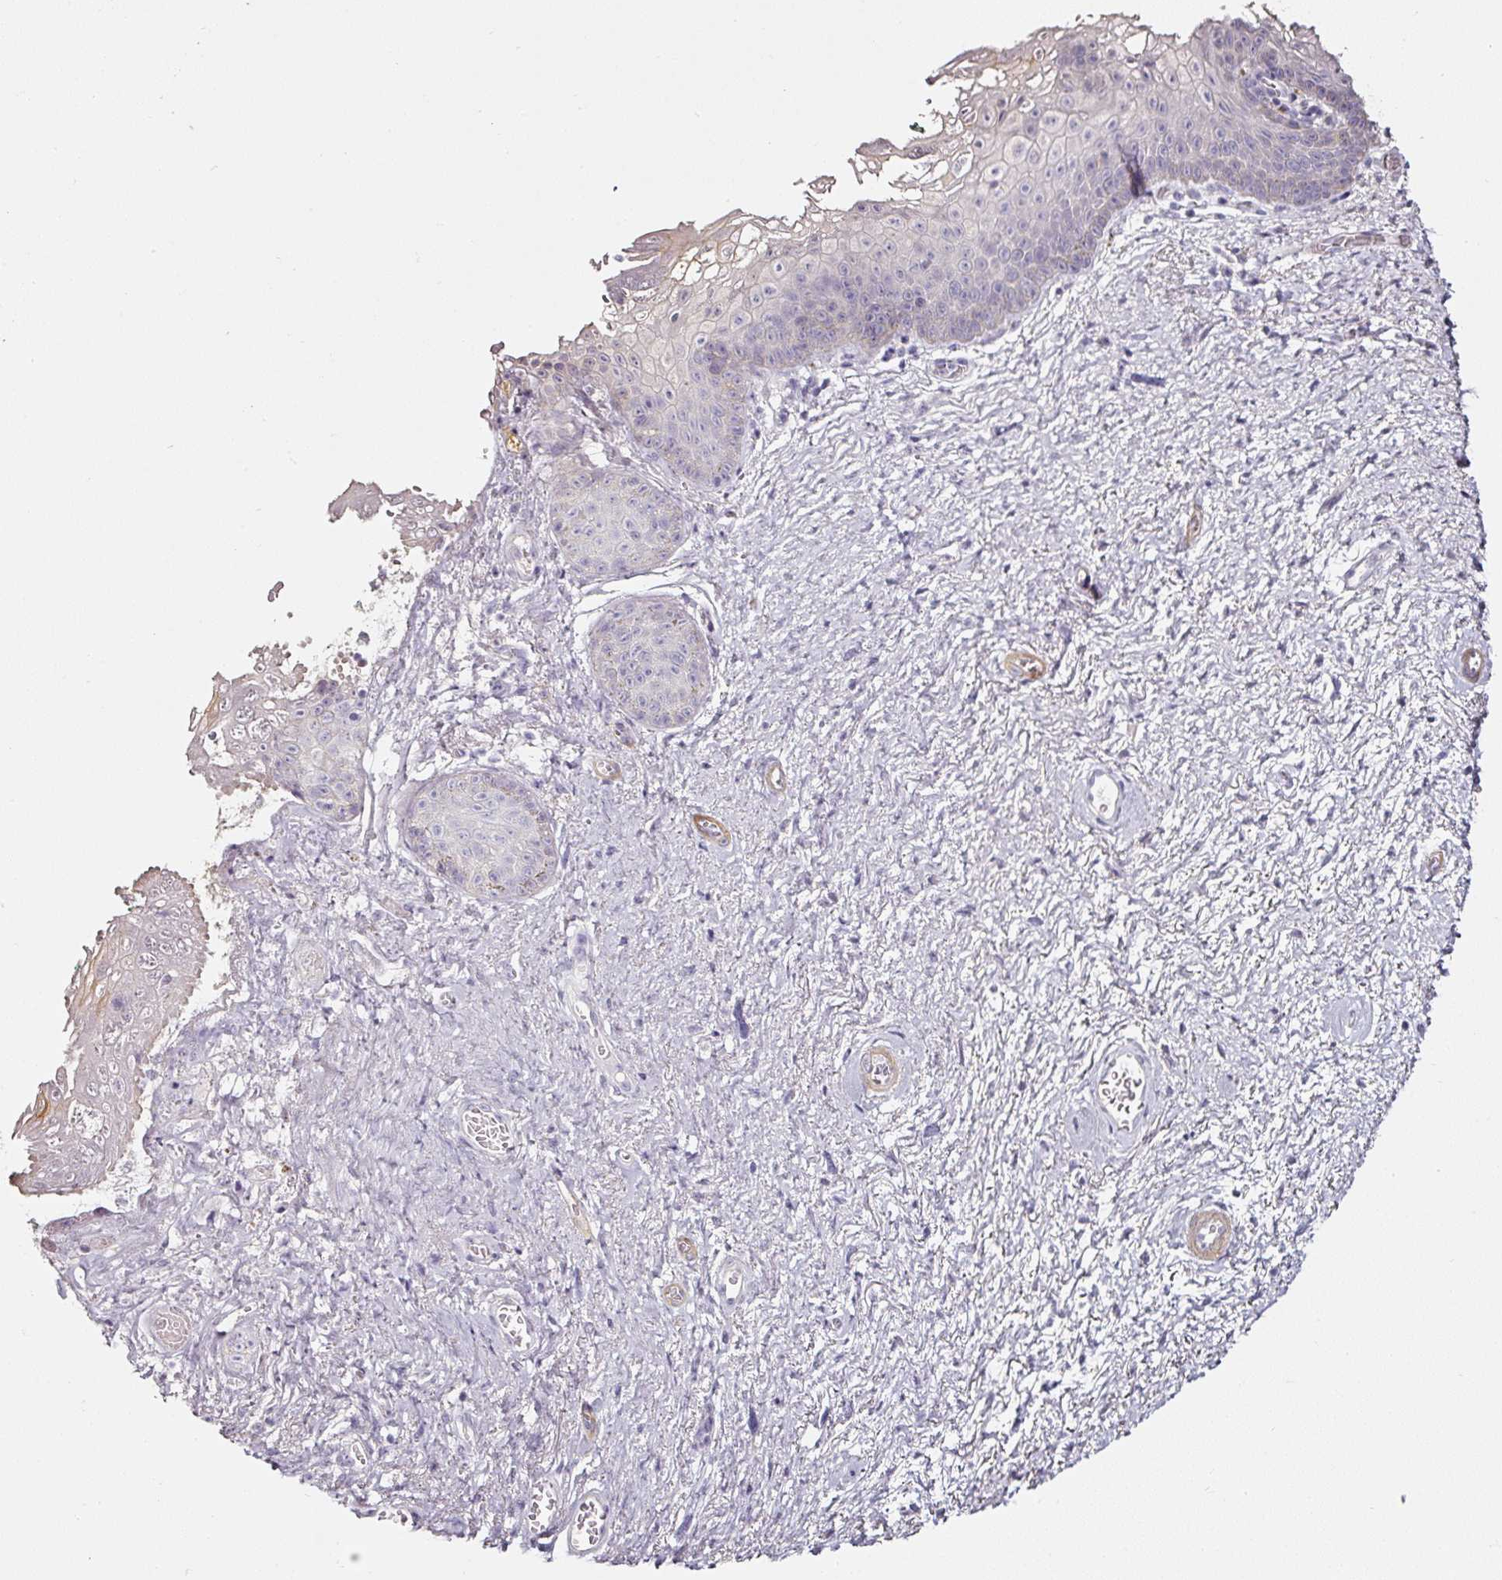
{"staining": {"intensity": "negative", "quantity": "none", "location": "none"}, "tissue": "vagina", "cell_type": "Squamous epithelial cells", "image_type": "normal", "snomed": [{"axis": "morphology", "description": "Normal tissue, NOS"}, {"axis": "topography", "description": "Vulva"}, {"axis": "topography", "description": "Vagina"}, {"axis": "topography", "description": "Peripheral nerve tissue"}], "caption": "High power microscopy micrograph of an immunohistochemistry micrograph of normal vagina, revealing no significant staining in squamous epithelial cells. (Immunohistochemistry, brightfield microscopy, high magnification).", "gene": "CAP2", "patient": {"sex": "female", "age": 66}}